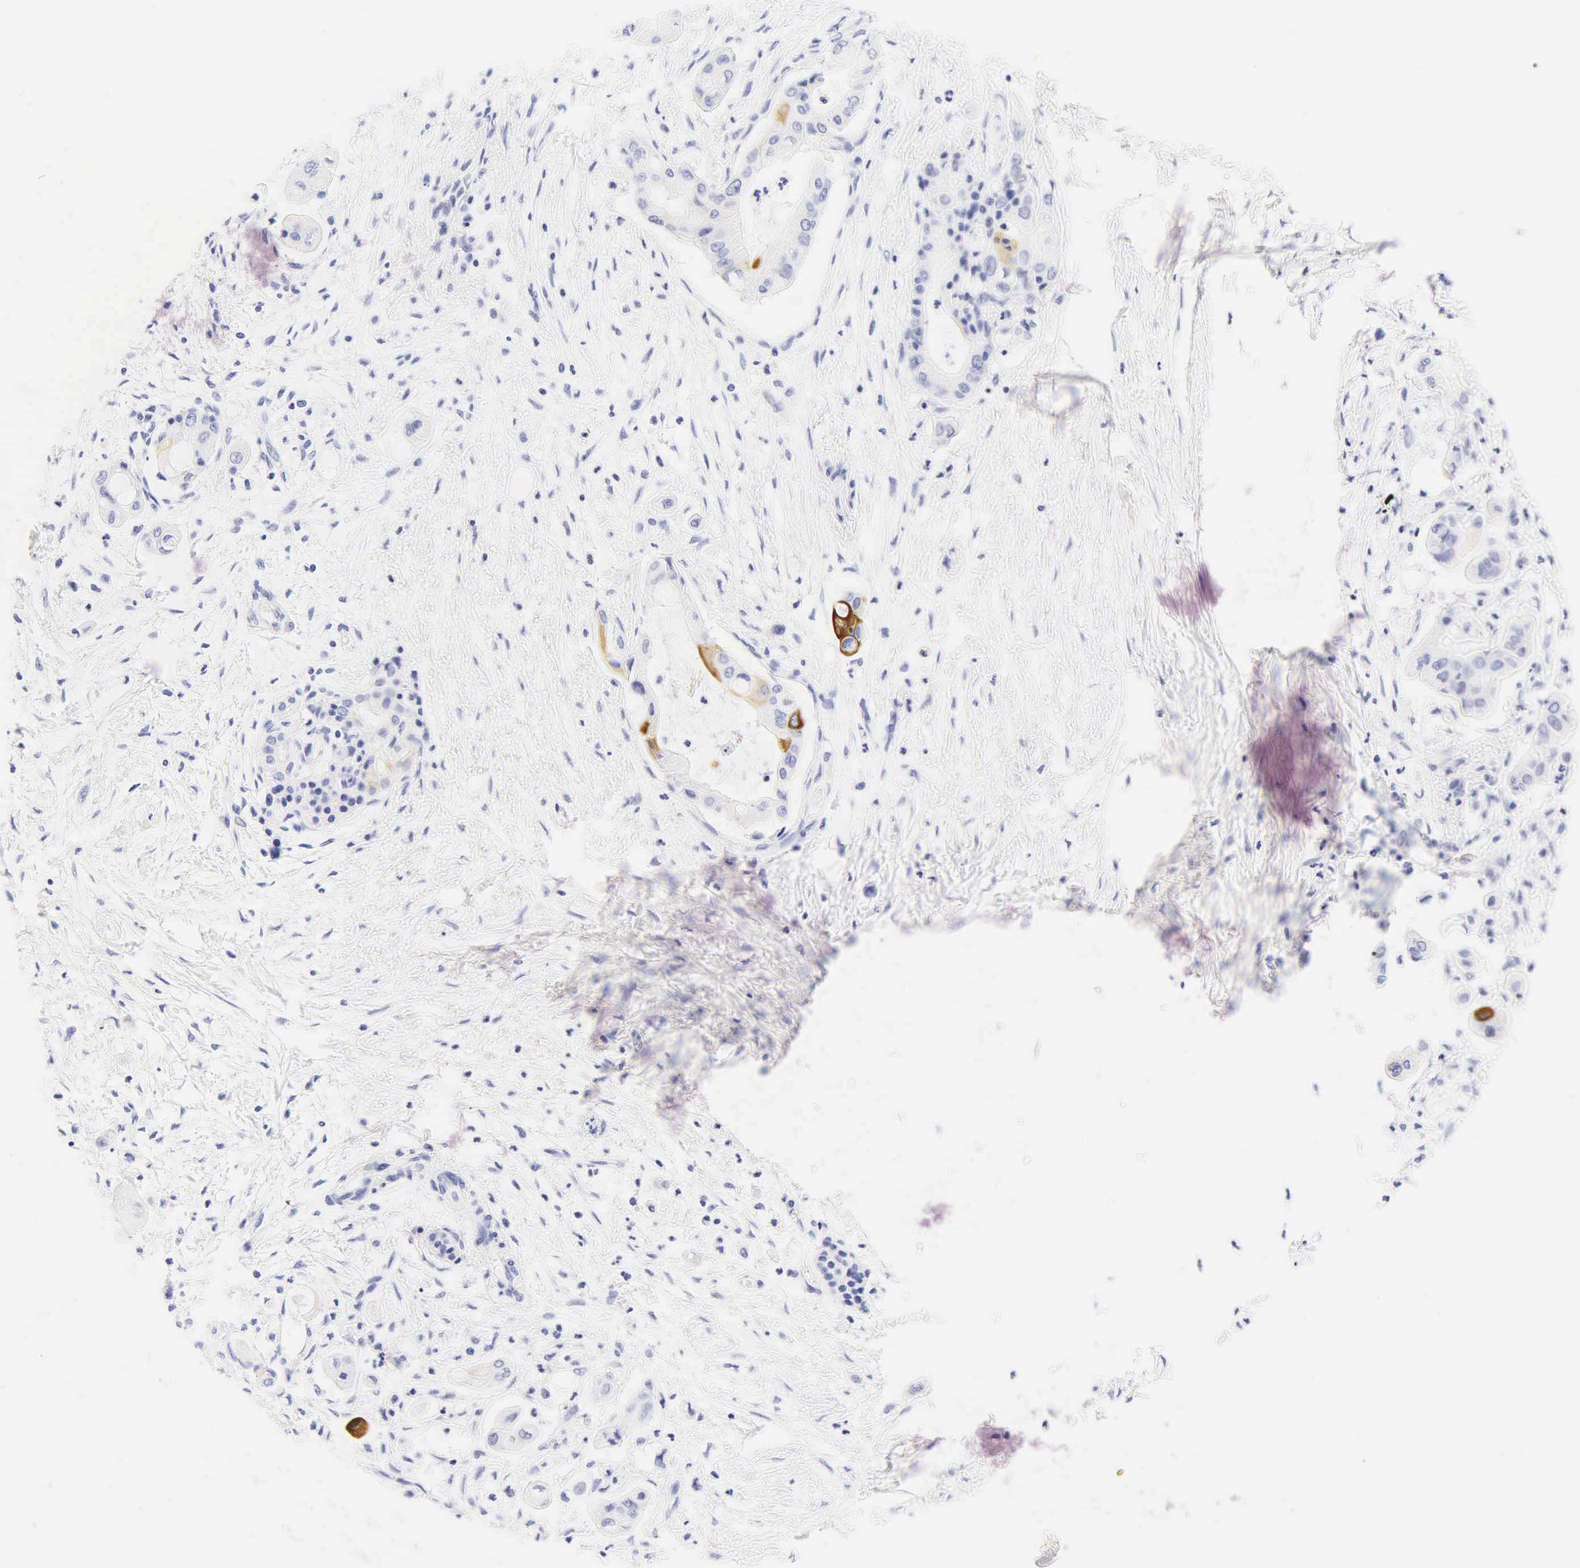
{"staining": {"intensity": "moderate", "quantity": "<25%", "location": "cytoplasmic/membranous"}, "tissue": "pancreatic cancer", "cell_type": "Tumor cells", "image_type": "cancer", "snomed": [{"axis": "morphology", "description": "Adenocarcinoma, NOS"}, {"axis": "topography", "description": "Pancreas"}], "caption": "This micrograph displays adenocarcinoma (pancreatic) stained with immunohistochemistry (IHC) to label a protein in brown. The cytoplasmic/membranous of tumor cells show moderate positivity for the protein. Nuclei are counter-stained blue.", "gene": "KRT20", "patient": {"sex": "male", "age": 58}}